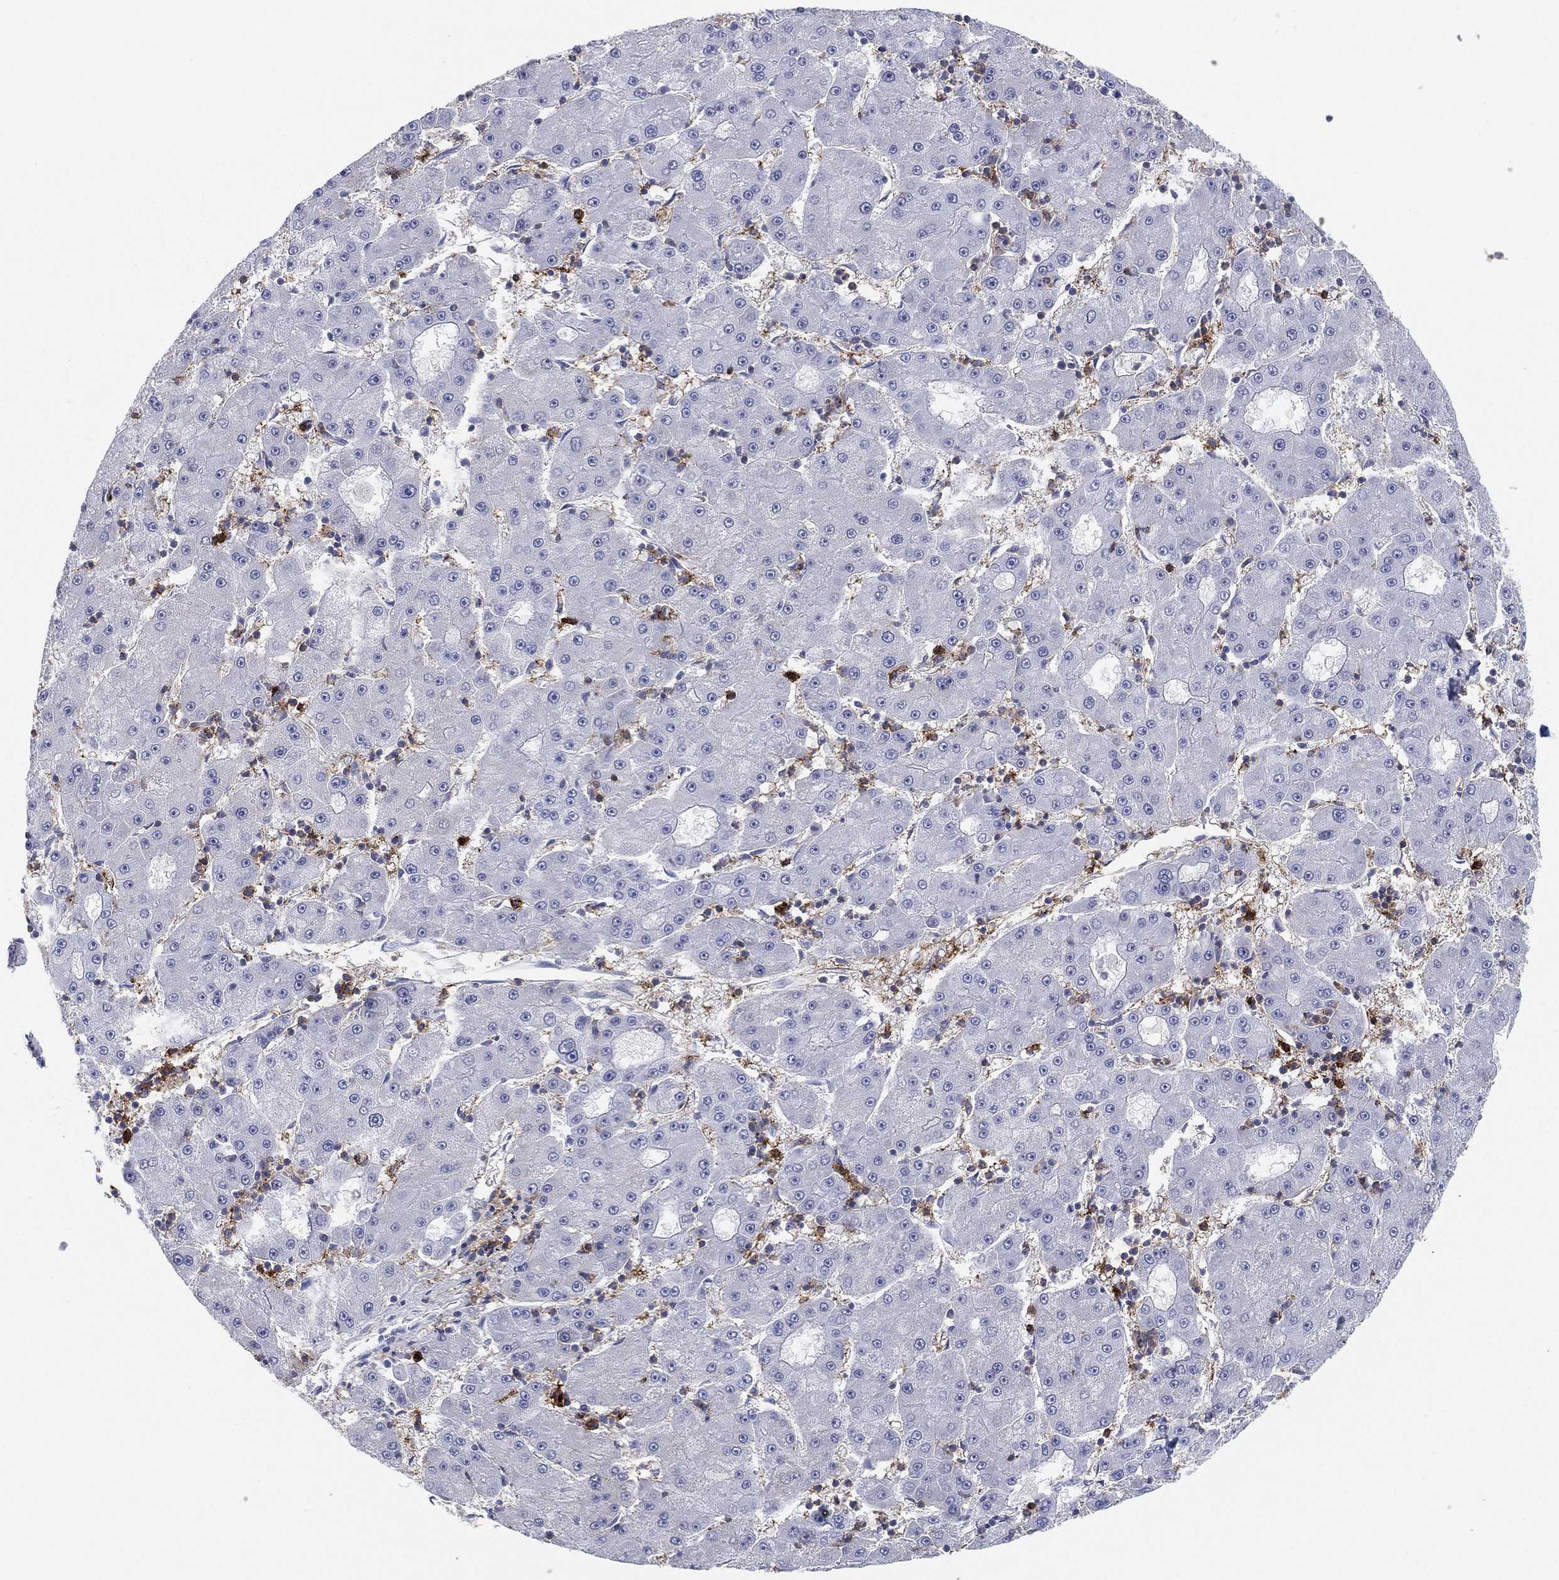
{"staining": {"intensity": "negative", "quantity": "none", "location": "none"}, "tissue": "liver cancer", "cell_type": "Tumor cells", "image_type": "cancer", "snomed": [{"axis": "morphology", "description": "Carcinoma, Hepatocellular, NOS"}, {"axis": "topography", "description": "Liver"}], "caption": "There is no significant positivity in tumor cells of liver hepatocellular carcinoma.", "gene": "SELPLG", "patient": {"sex": "male", "age": 73}}